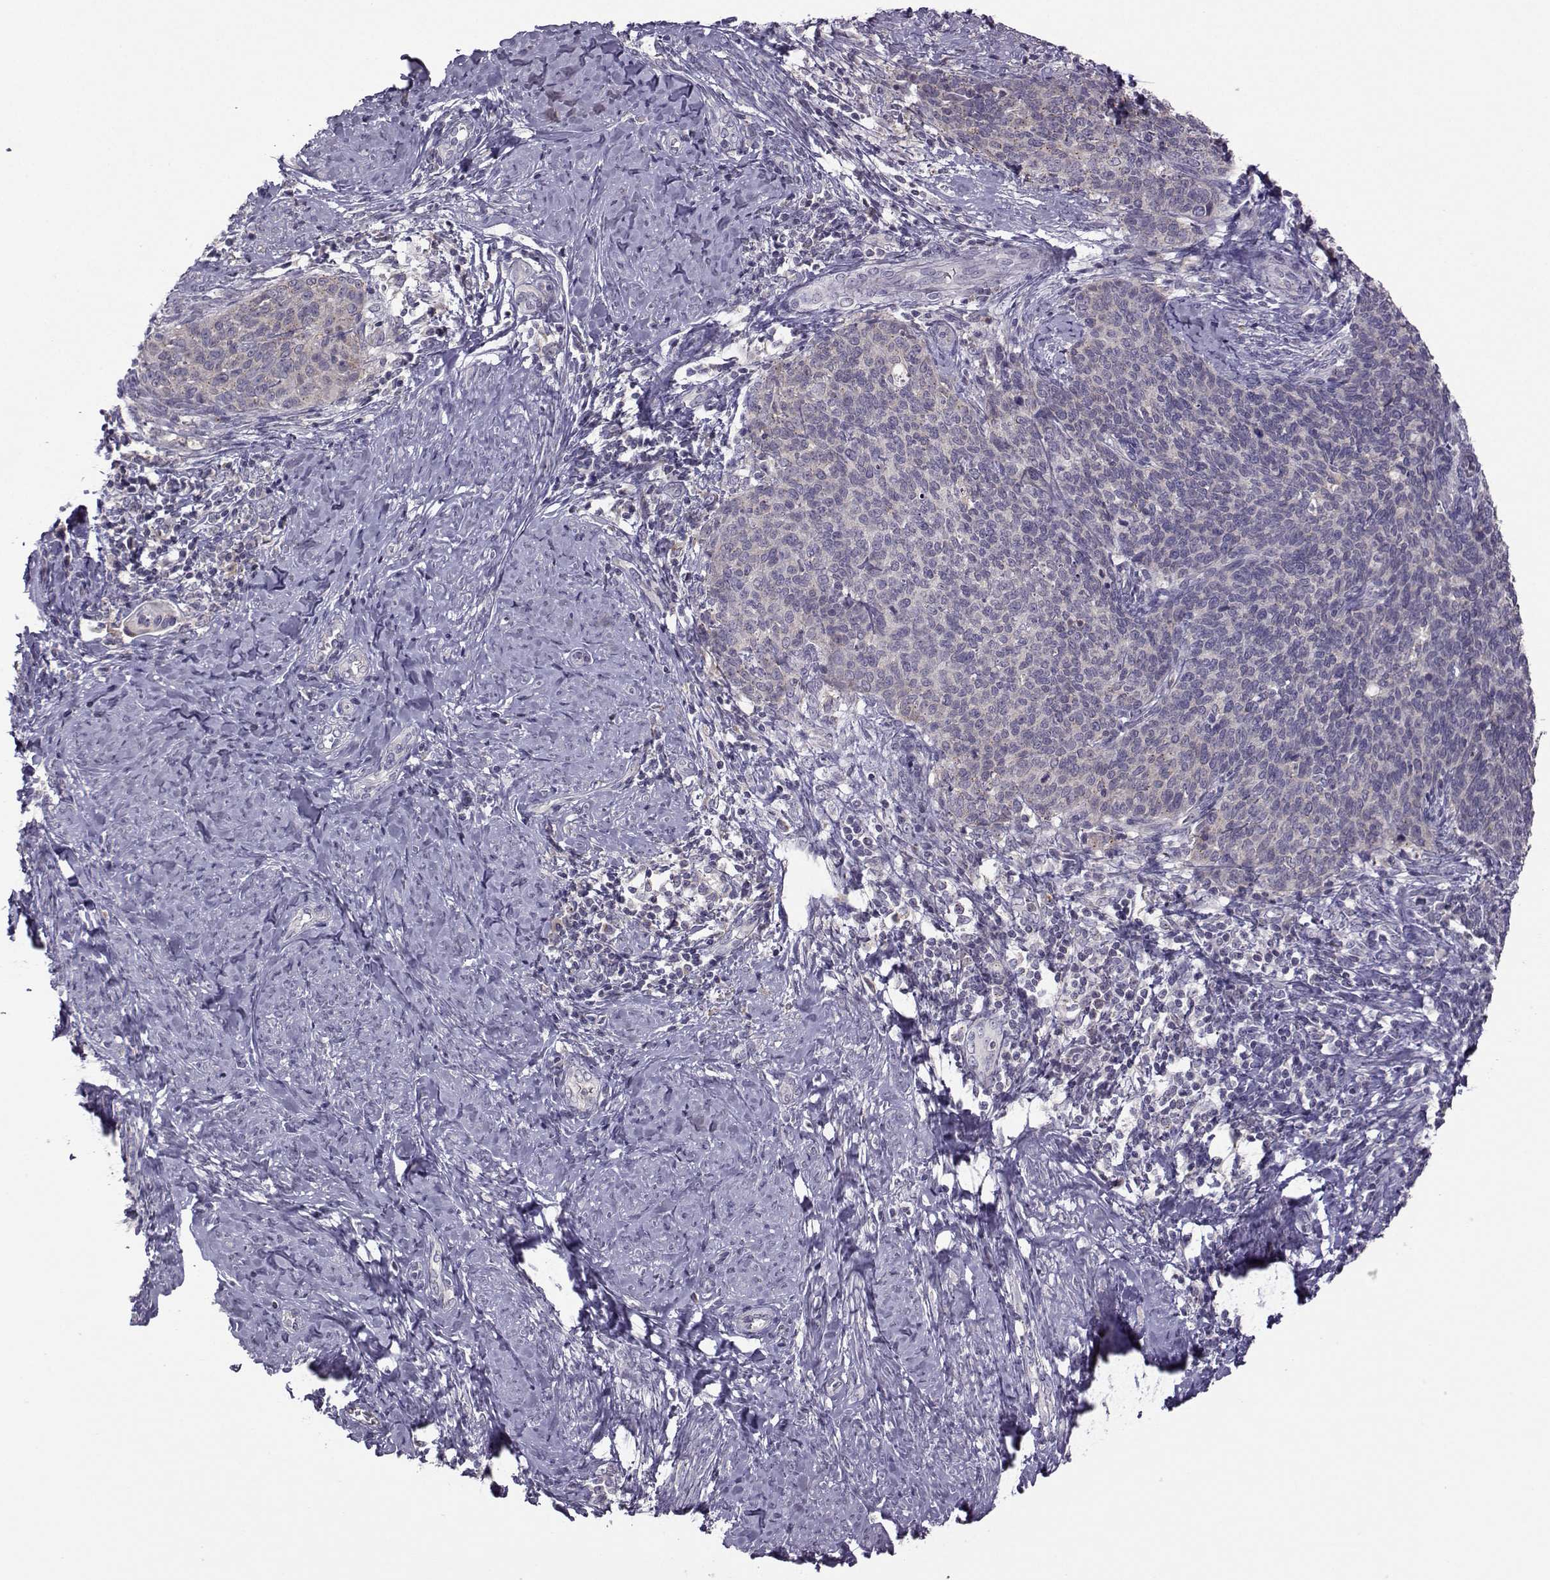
{"staining": {"intensity": "negative", "quantity": "none", "location": "none"}, "tissue": "cervical cancer", "cell_type": "Tumor cells", "image_type": "cancer", "snomed": [{"axis": "morphology", "description": "Normal tissue, NOS"}, {"axis": "morphology", "description": "Squamous cell carcinoma, NOS"}, {"axis": "topography", "description": "Cervix"}], "caption": "Tumor cells show no significant expression in cervical cancer (squamous cell carcinoma). Nuclei are stained in blue.", "gene": "FCAMR", "patient": {"sex": "female", "age": 39}}